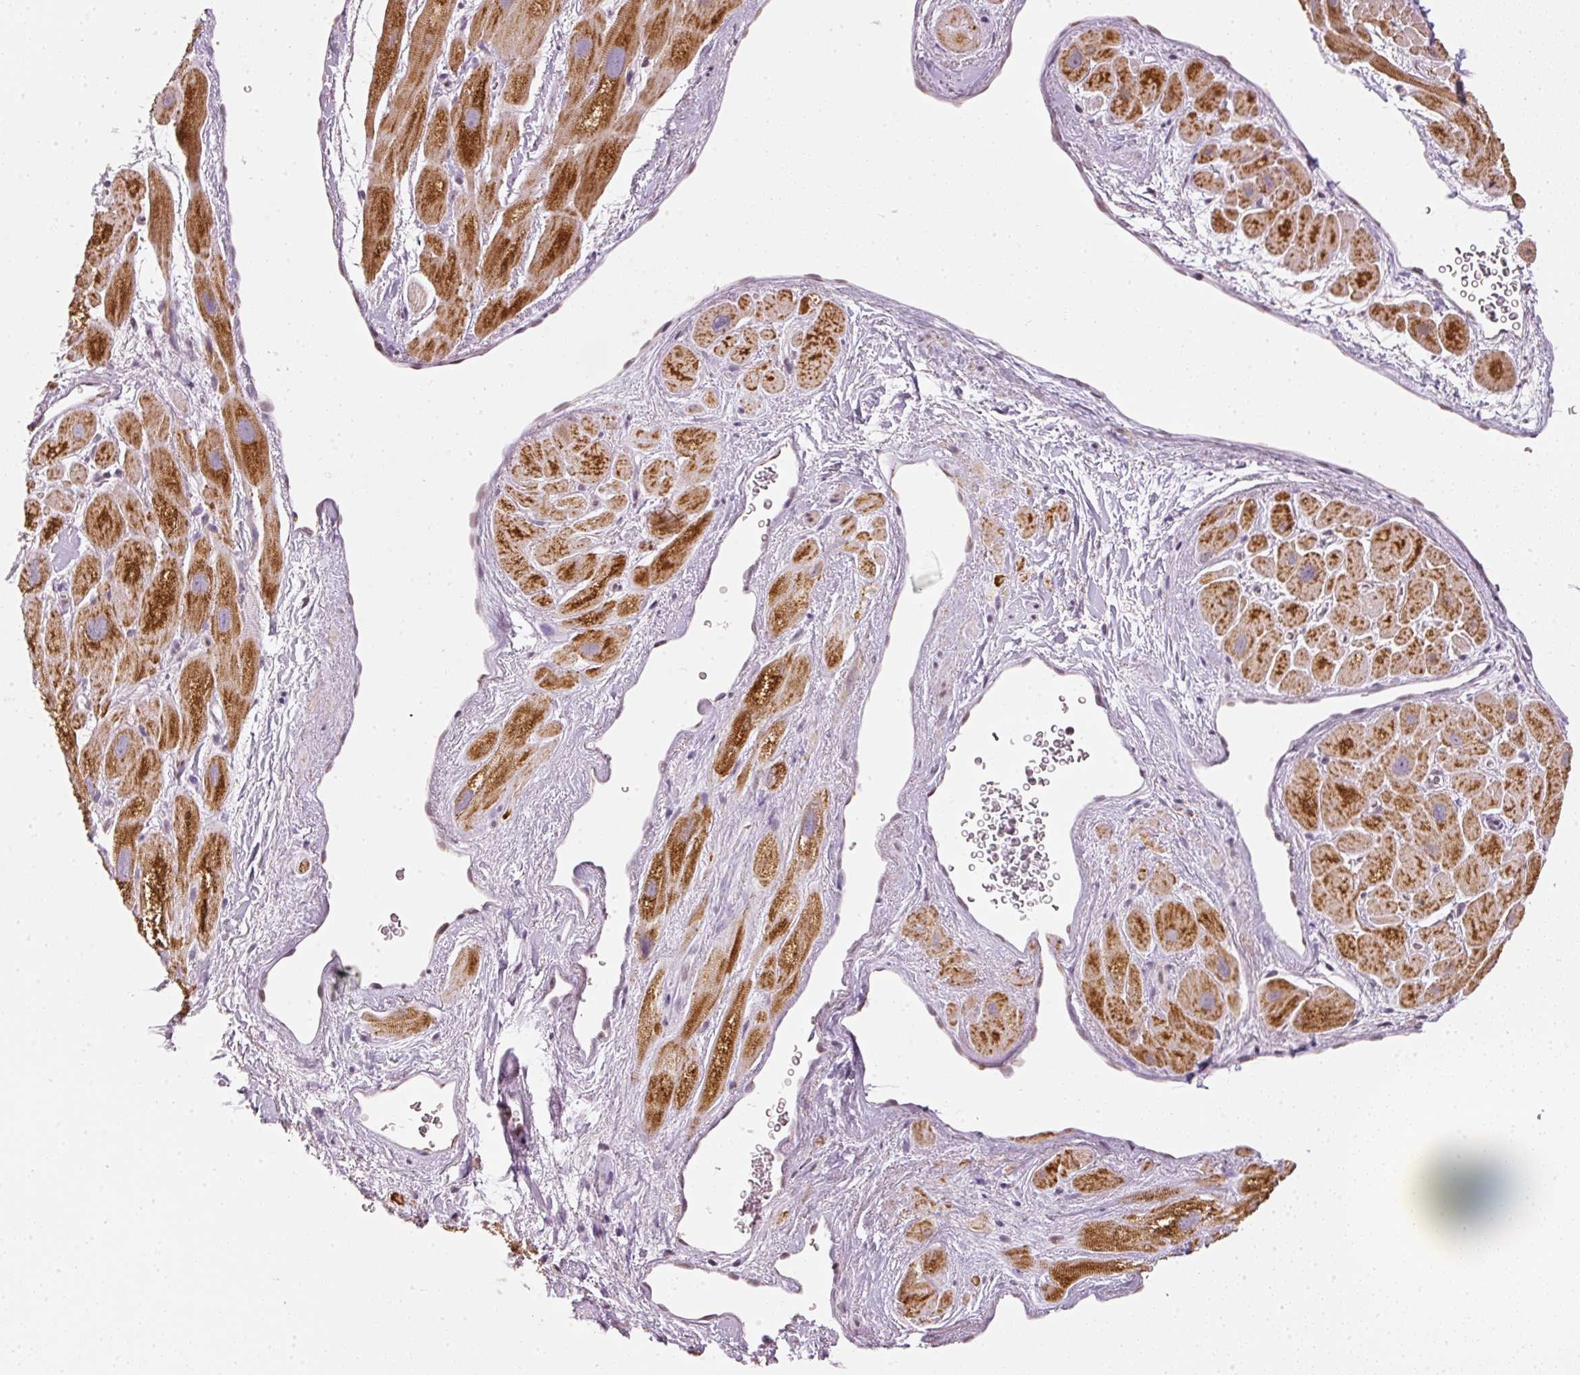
{"staining": {"intensity": "strong", "quantity": ">75%", "location": "cytoplasmic/membranous"}, "tissue": "heart muscle", "cell_type": "Cardiomyocytes", "image_type": "normal", "snomed": [{"axis": "morphology", "description": "Normal tissue, NOS"}, {"axis": "topography", "description": "Heart"}], "caption": "Immunohistochemistry (DAB) staining of benign human heart muscle demonstrates strong cytoplasmic/membranous protein positivity in about >75% of cardiomyocytes. The protein of interest is shown in brown color, while the nuclei are stained blue.", "gene": "NRDE2", "patient": {"sex": "male", "age": 49}}